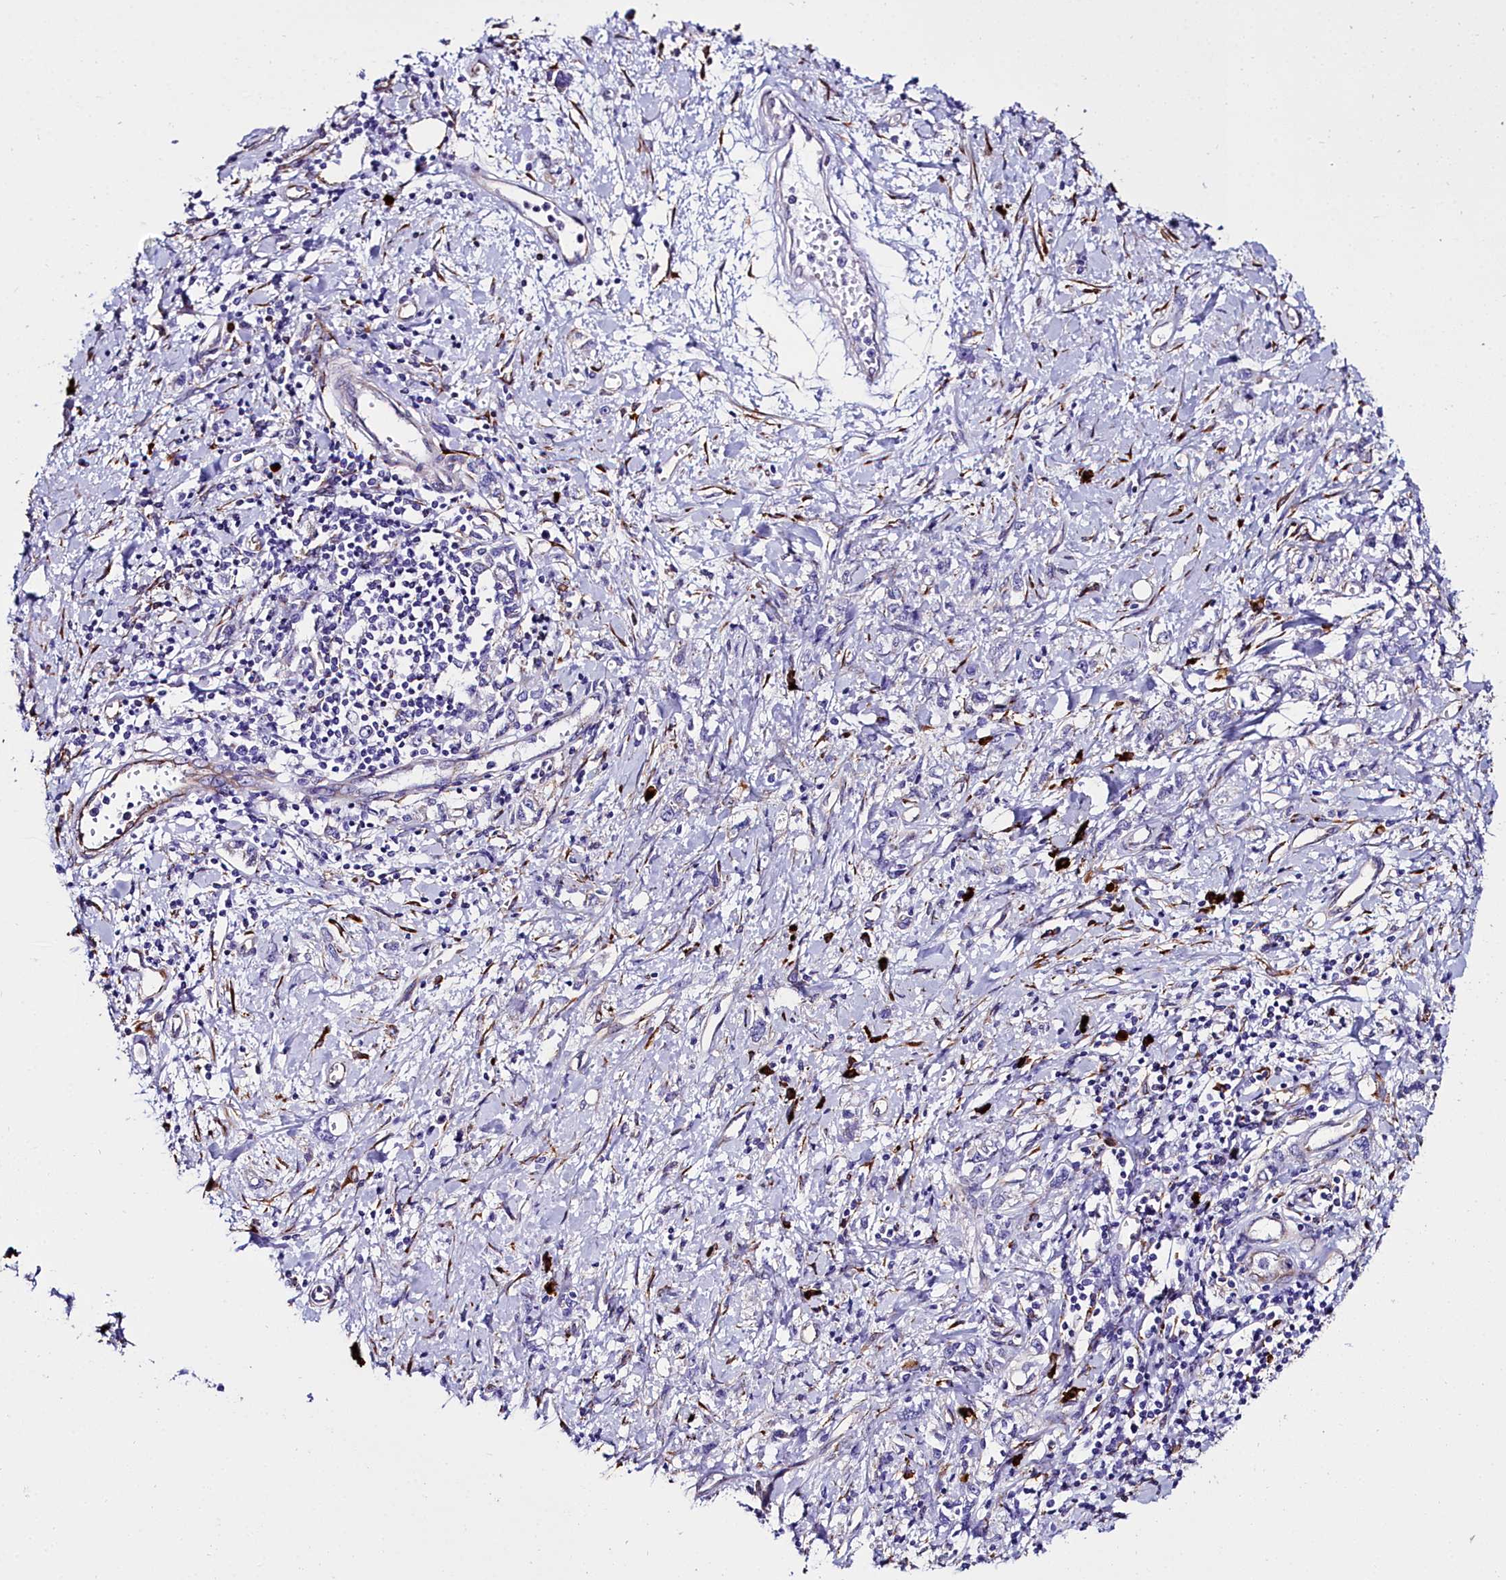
{"staining": {"intensity": "negative", "quantity": "none", "location": "none"}, "tissue": "stomach cancer", "cell_type": "Tumor cells", "image_type": "cancer", "snomed": [{"axis": "morphology", "description": "Adenocarcinoma, NOS"}, {"axis": "topography", "description": "Stomach"}], "caption": "Human adenocarcinoma (stomach) stained for a protein using IHC reveals no positivity in tumor cells.", "gene": "TXNDC5", "patient": {"sex": "female", "age": 76}}